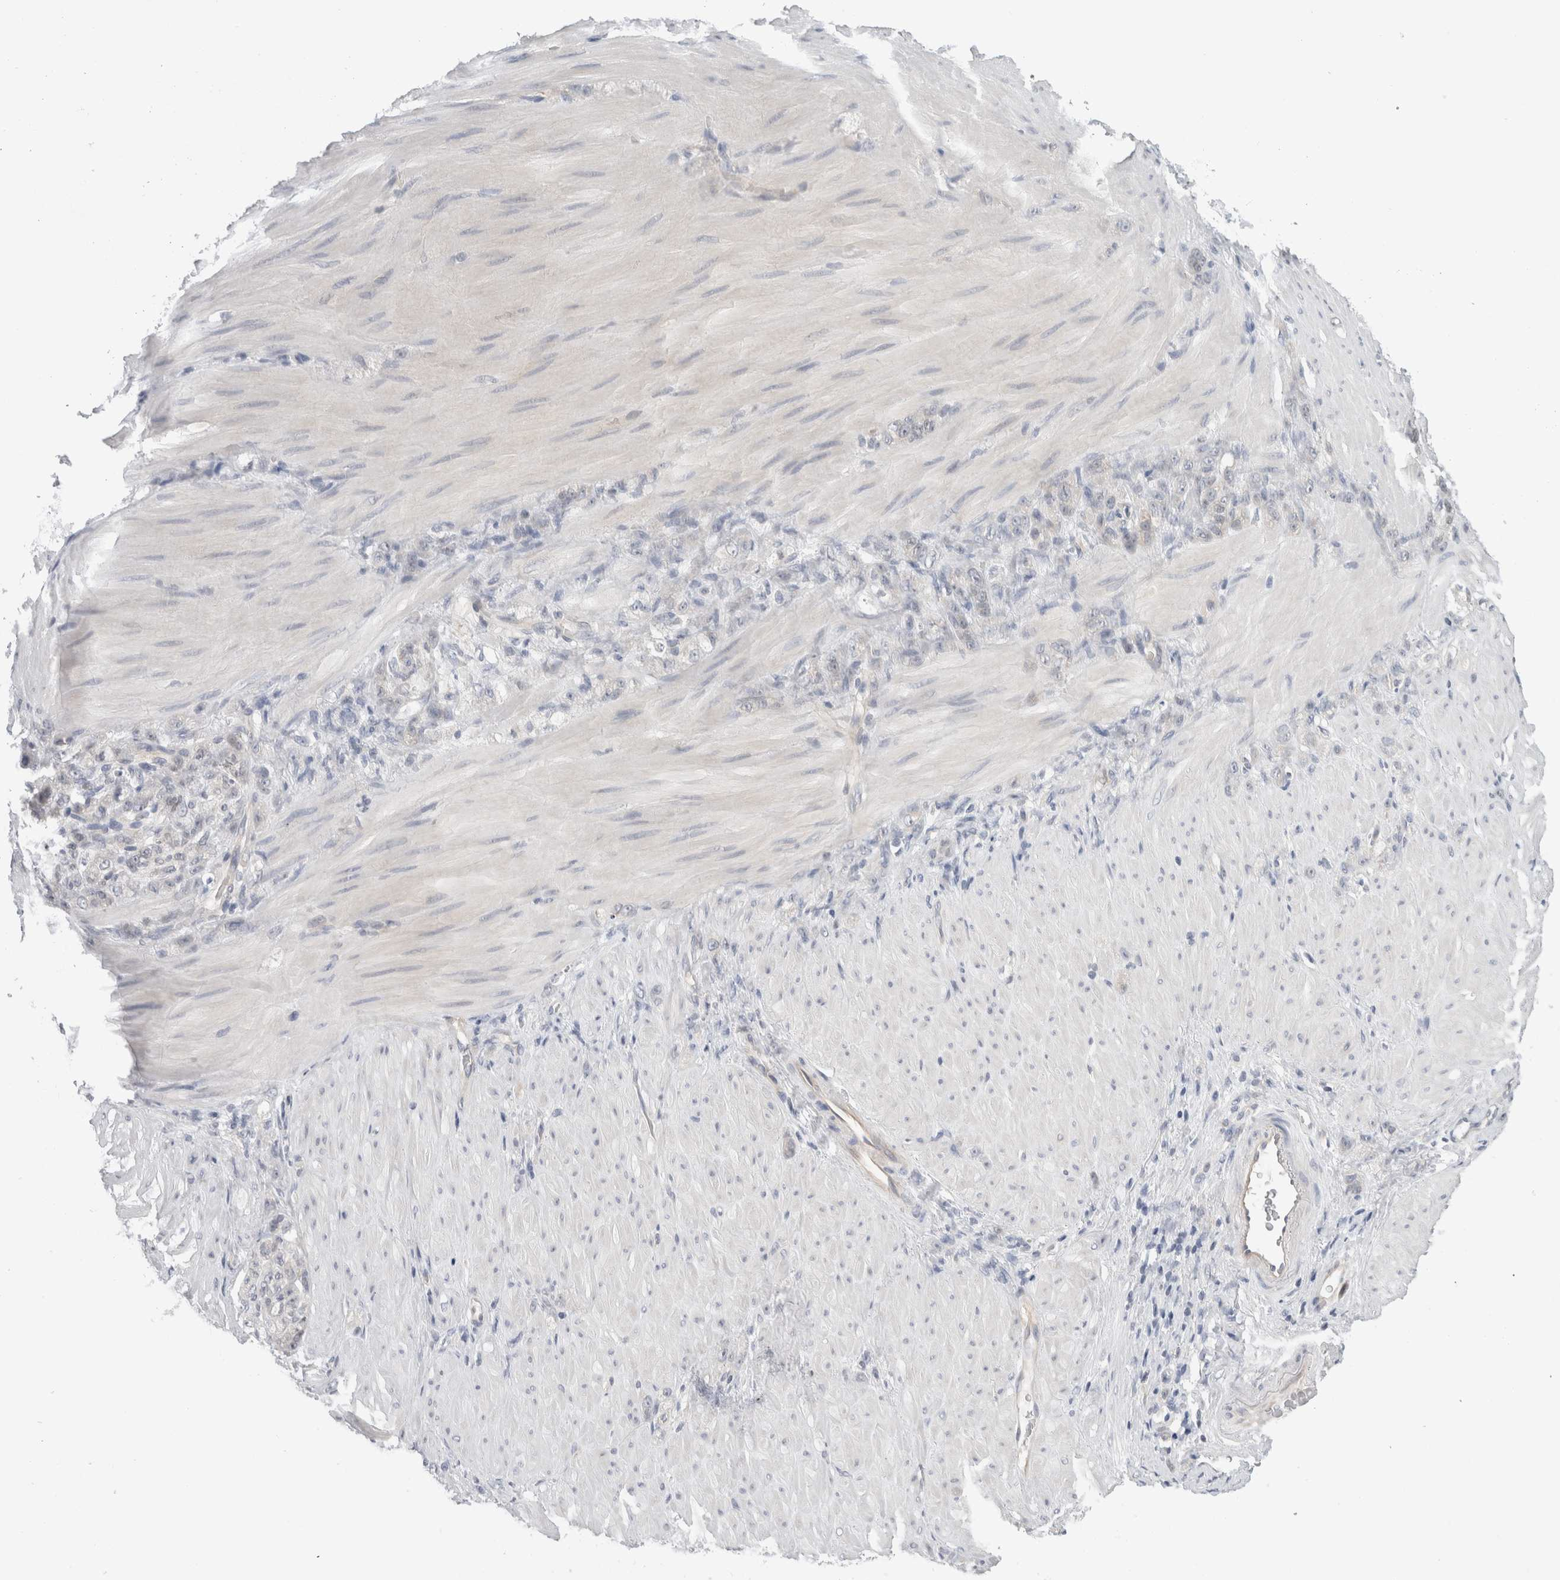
{"staining": {"intensity": "negative", "quantity": "none", "location": "none"}, "tissue": "stomach cancer", "cell_type": "Tumor cells", "image_type": "cancer", "snomed": [{"axis": "morphology", "description": "Normal tissue, NOS"}, {"axis": "morphology", "description": "Adenocarcinoma, NOS"}, {"axis": "topography", "description": "Stomach"}], "caption": "There is no significant staining in tumor cells of stomach cancer. (Brightfield microscopy of DAB (3,3'-diaminobenzidine) immunohistochemistry (IHC) at high magnification).", "gene": "SYTL5", "patient": {"sex": "male", "age": 82}}